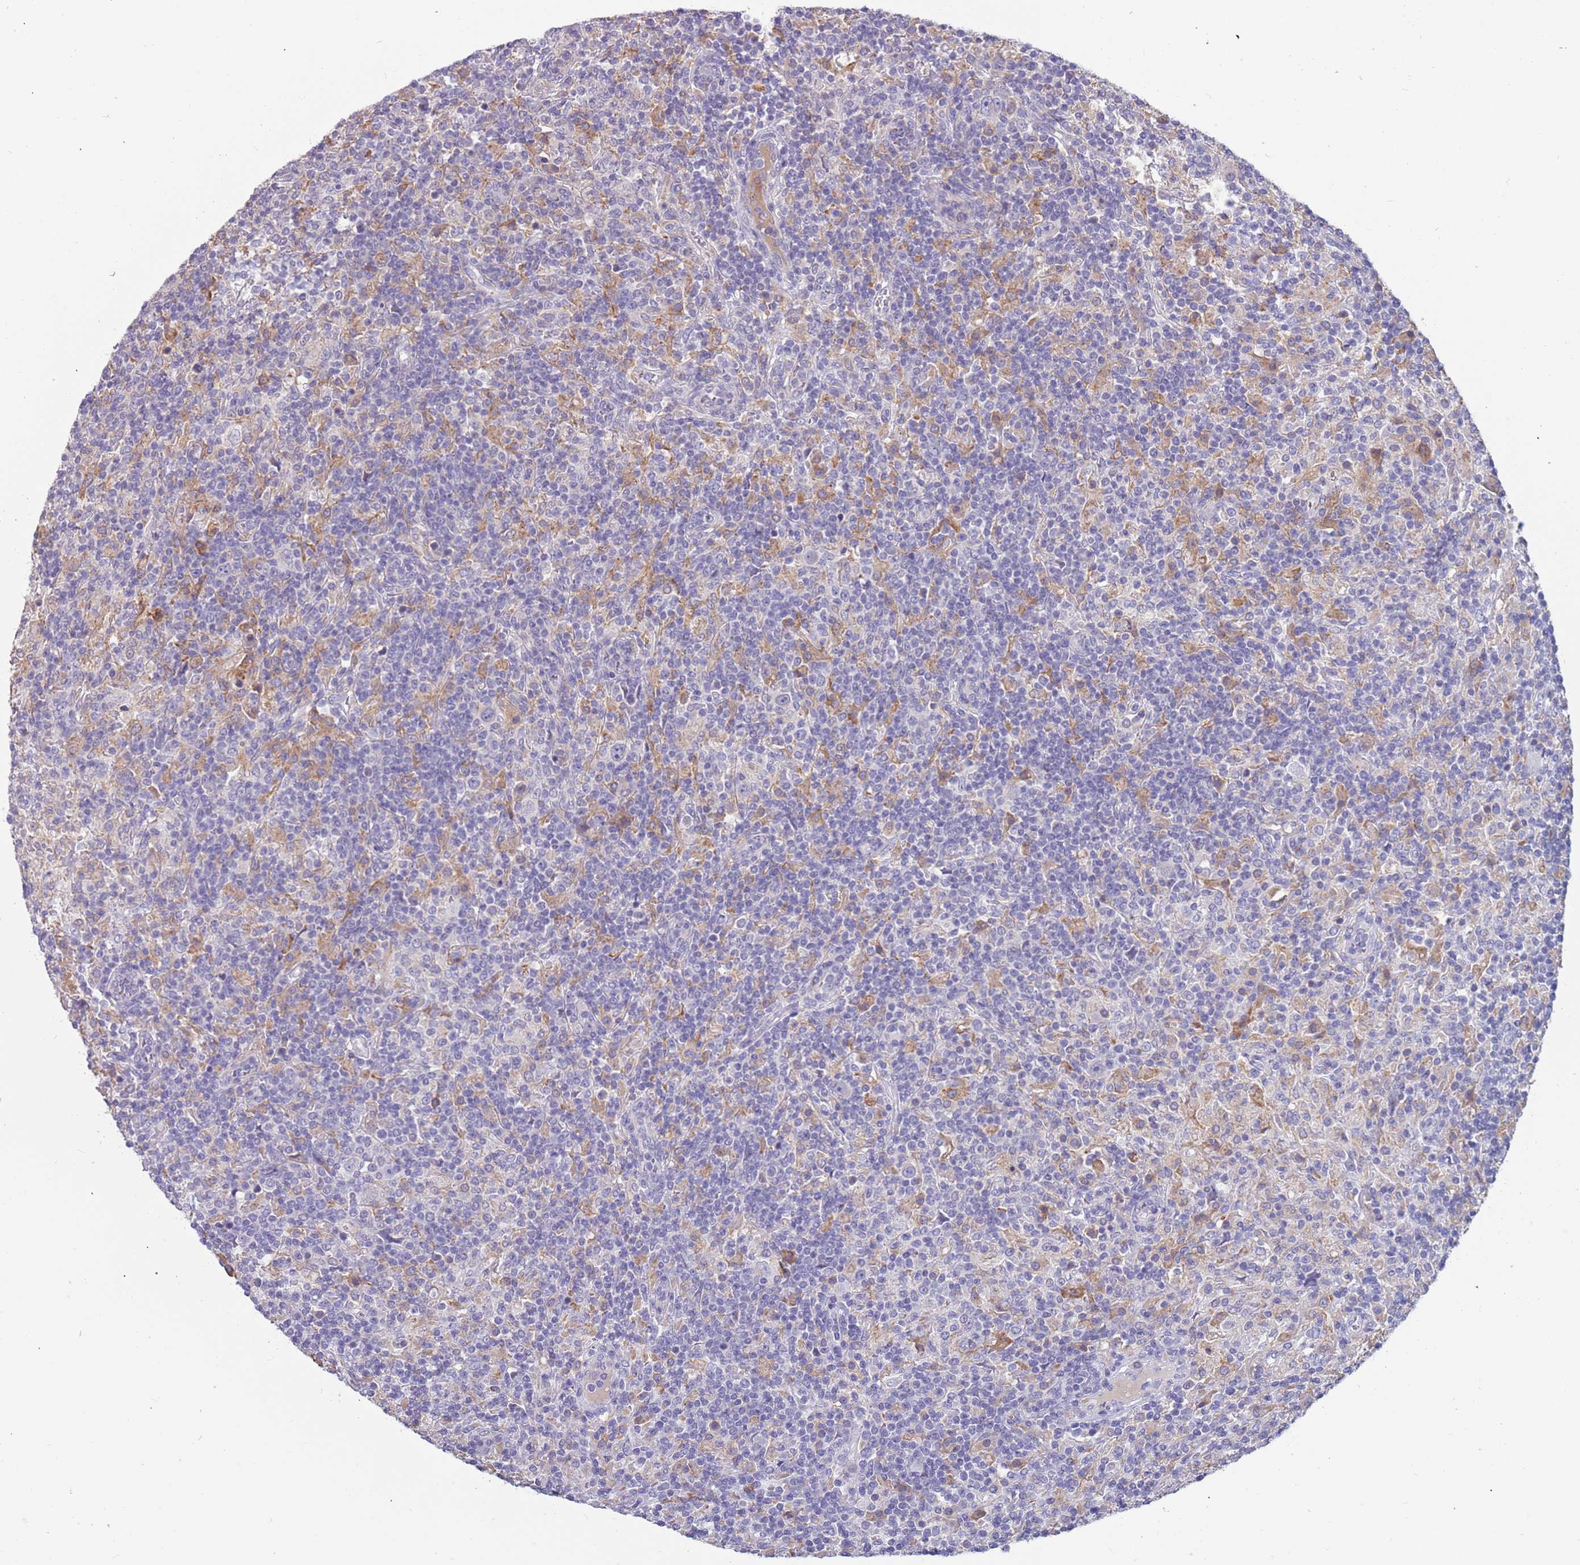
{"staining": {"intensity": "negative", "quantity": "none", "location": "none"}, "tissue": "lymphoma", "cell_type": "Tumor cells", "image_type": "cancer", "snomed": [{"axis": "morphology", "description": "Hodgkin's disease, NOS"}, {"axis": "topography", "description": "Lymph node"}], "caption": "Lymphoma stained for a protein using immunohistochemistry (IHC) displays no staining tumor cells.", "gene": "RHCG", "patient": {"sex": "male", "age": 70}}